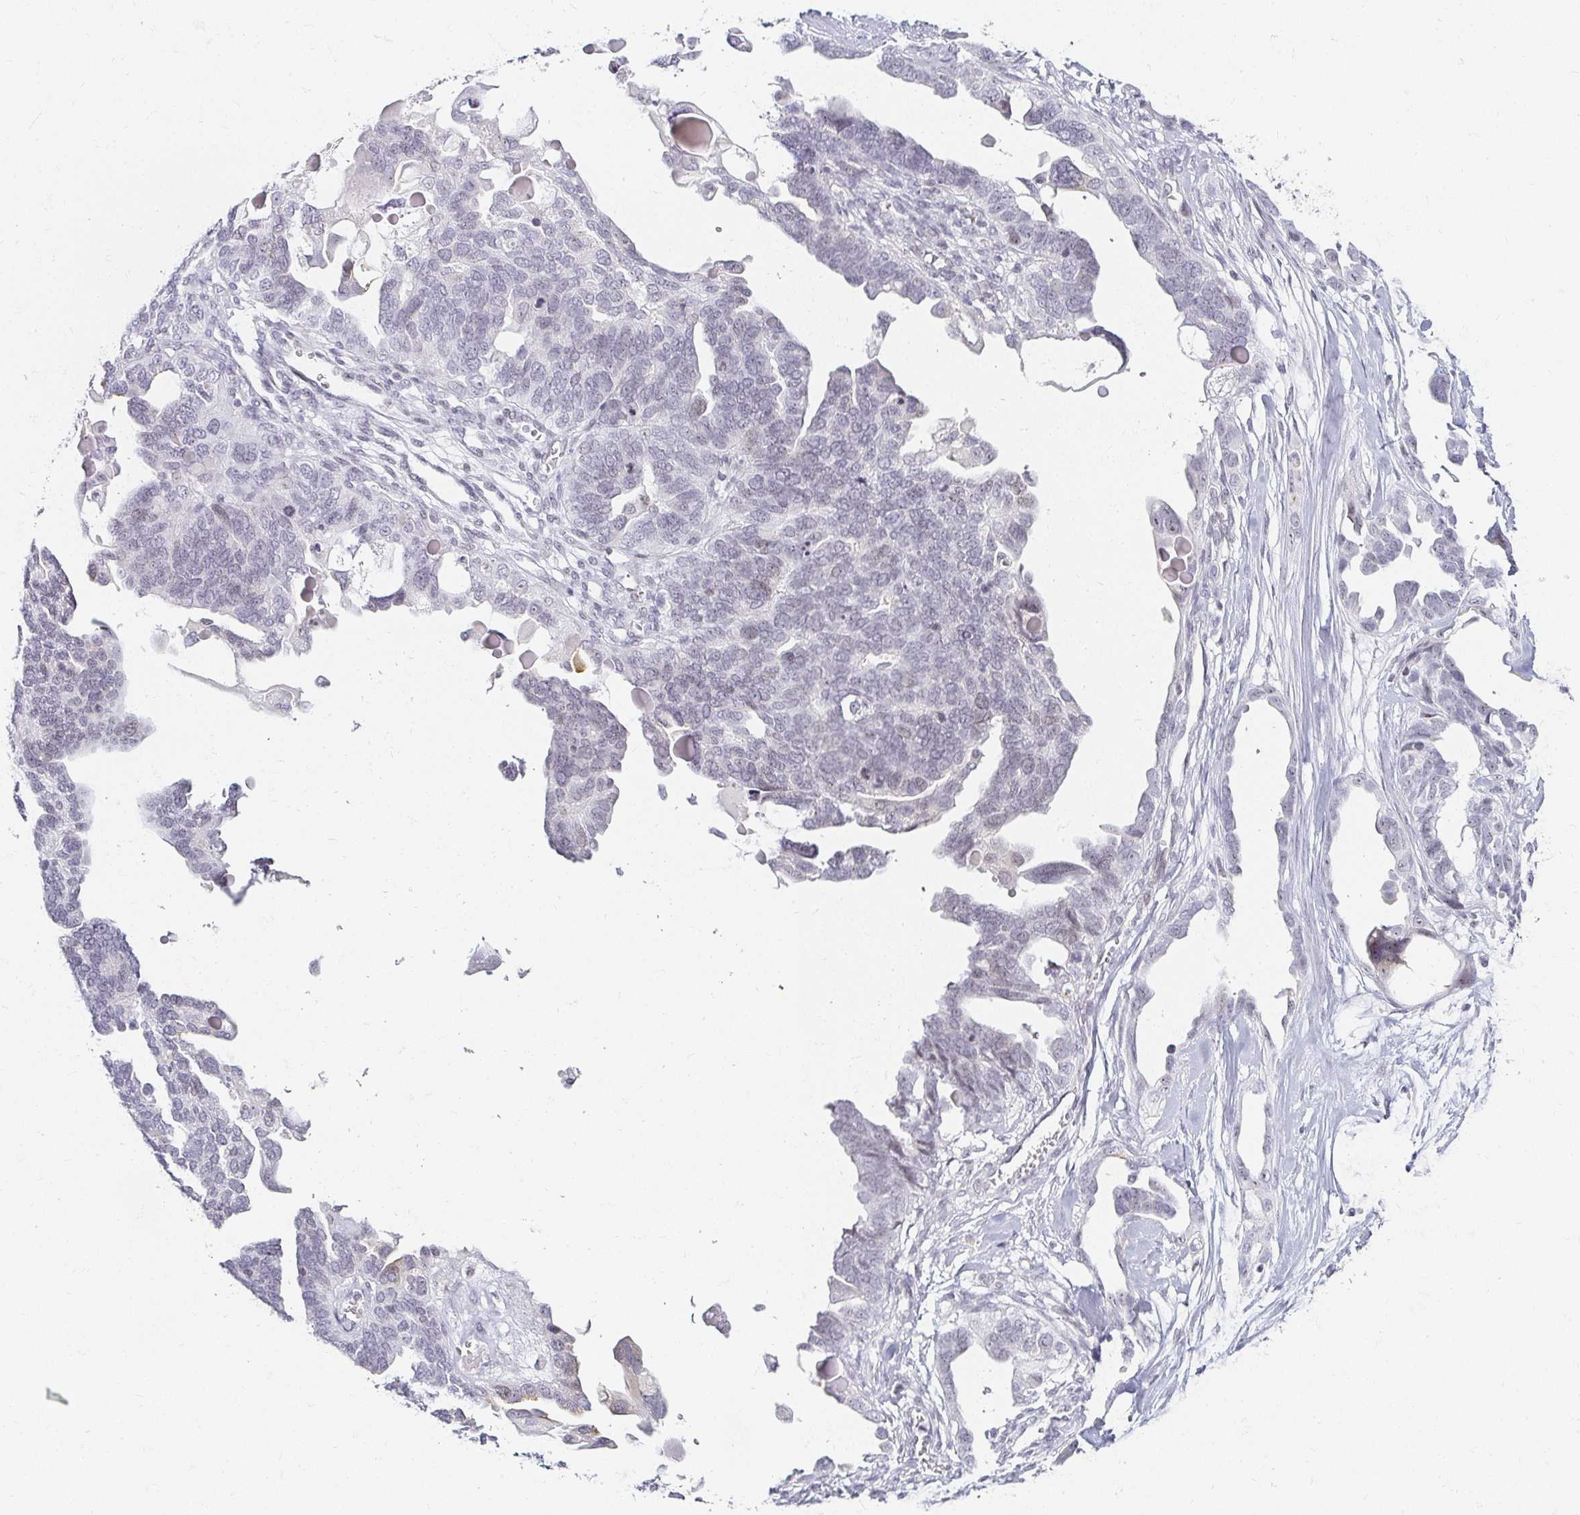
{"staining": {"intensity": "negative", "quantity": "none", "location": "none"}, "tissue": "ovarian cancer", "cell_type": "Tumor cells", "image_type": "cancer", "snomed": [{"axis": "morphology", "description": "Cystadenocarcinoma, serous, NOS"}, {"axis": "topography", "description": "Ovary"}], "caption": "Ovarian serous cystadenocarcinoma stained for a protein using immunohistochemistry demonstrates no positivity tumor cells.", "gene": "ACAN", "patient": {"sex": "female", "age": 51}}